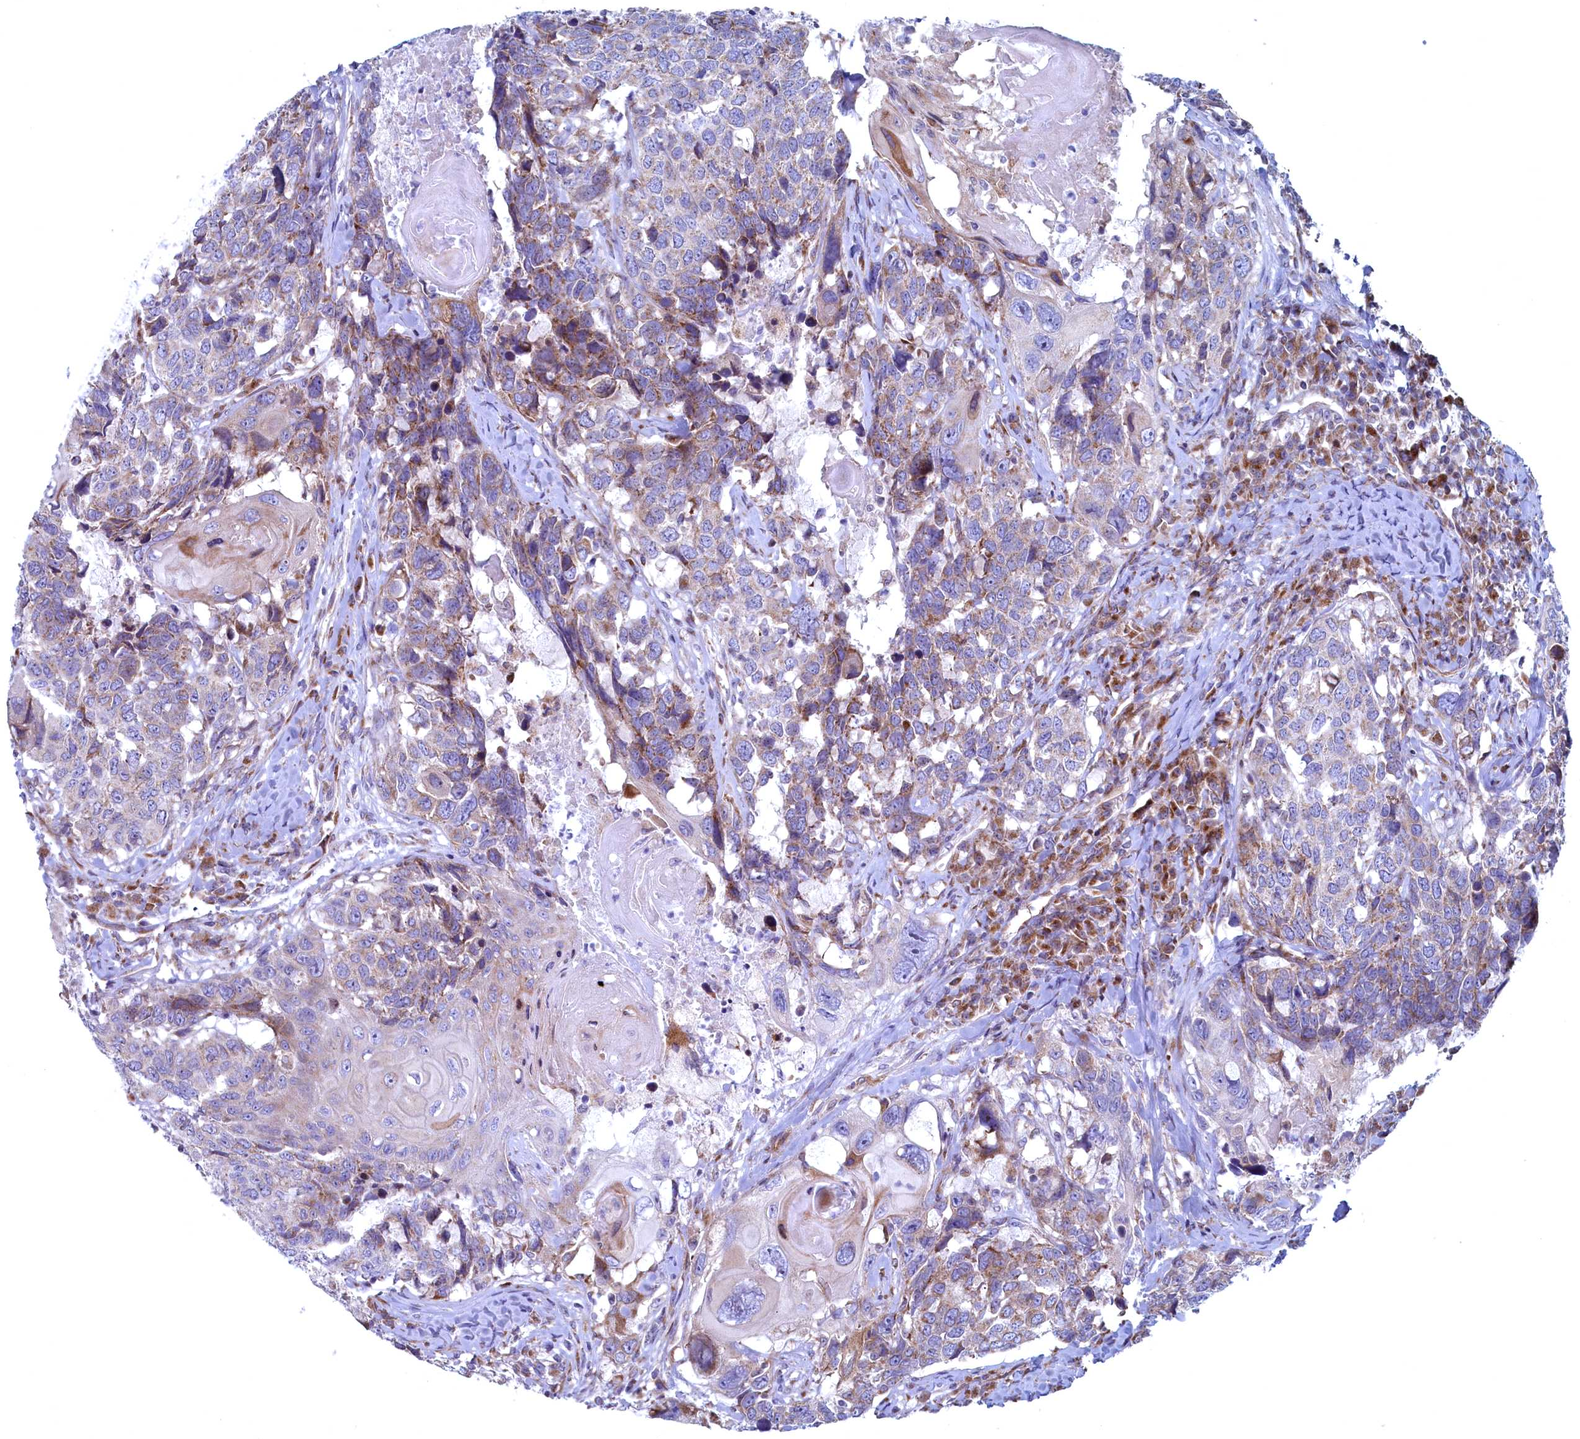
{"staining": {"intensity": "weak", "quantity": "<25%", "location": "cytoplasmic/membranous"}, "tissue": "head and neck cancer", "cell_type": "Tumor cells", "image_type": "cancer", "snomed": [{"axis": "morphology", "description": "Squamous cell carcinoma, NOS"}, {"axis": "topography", "description": "Head-Neck"}], "caption": "This is an immunohistochemistry (IHC) photomicrograph of head and neck cancer (squamous cell carcinoma). There is no expression in tumor cells.", "gene": "MTFMT", "patient": {"sex": "male", "age": 66}}